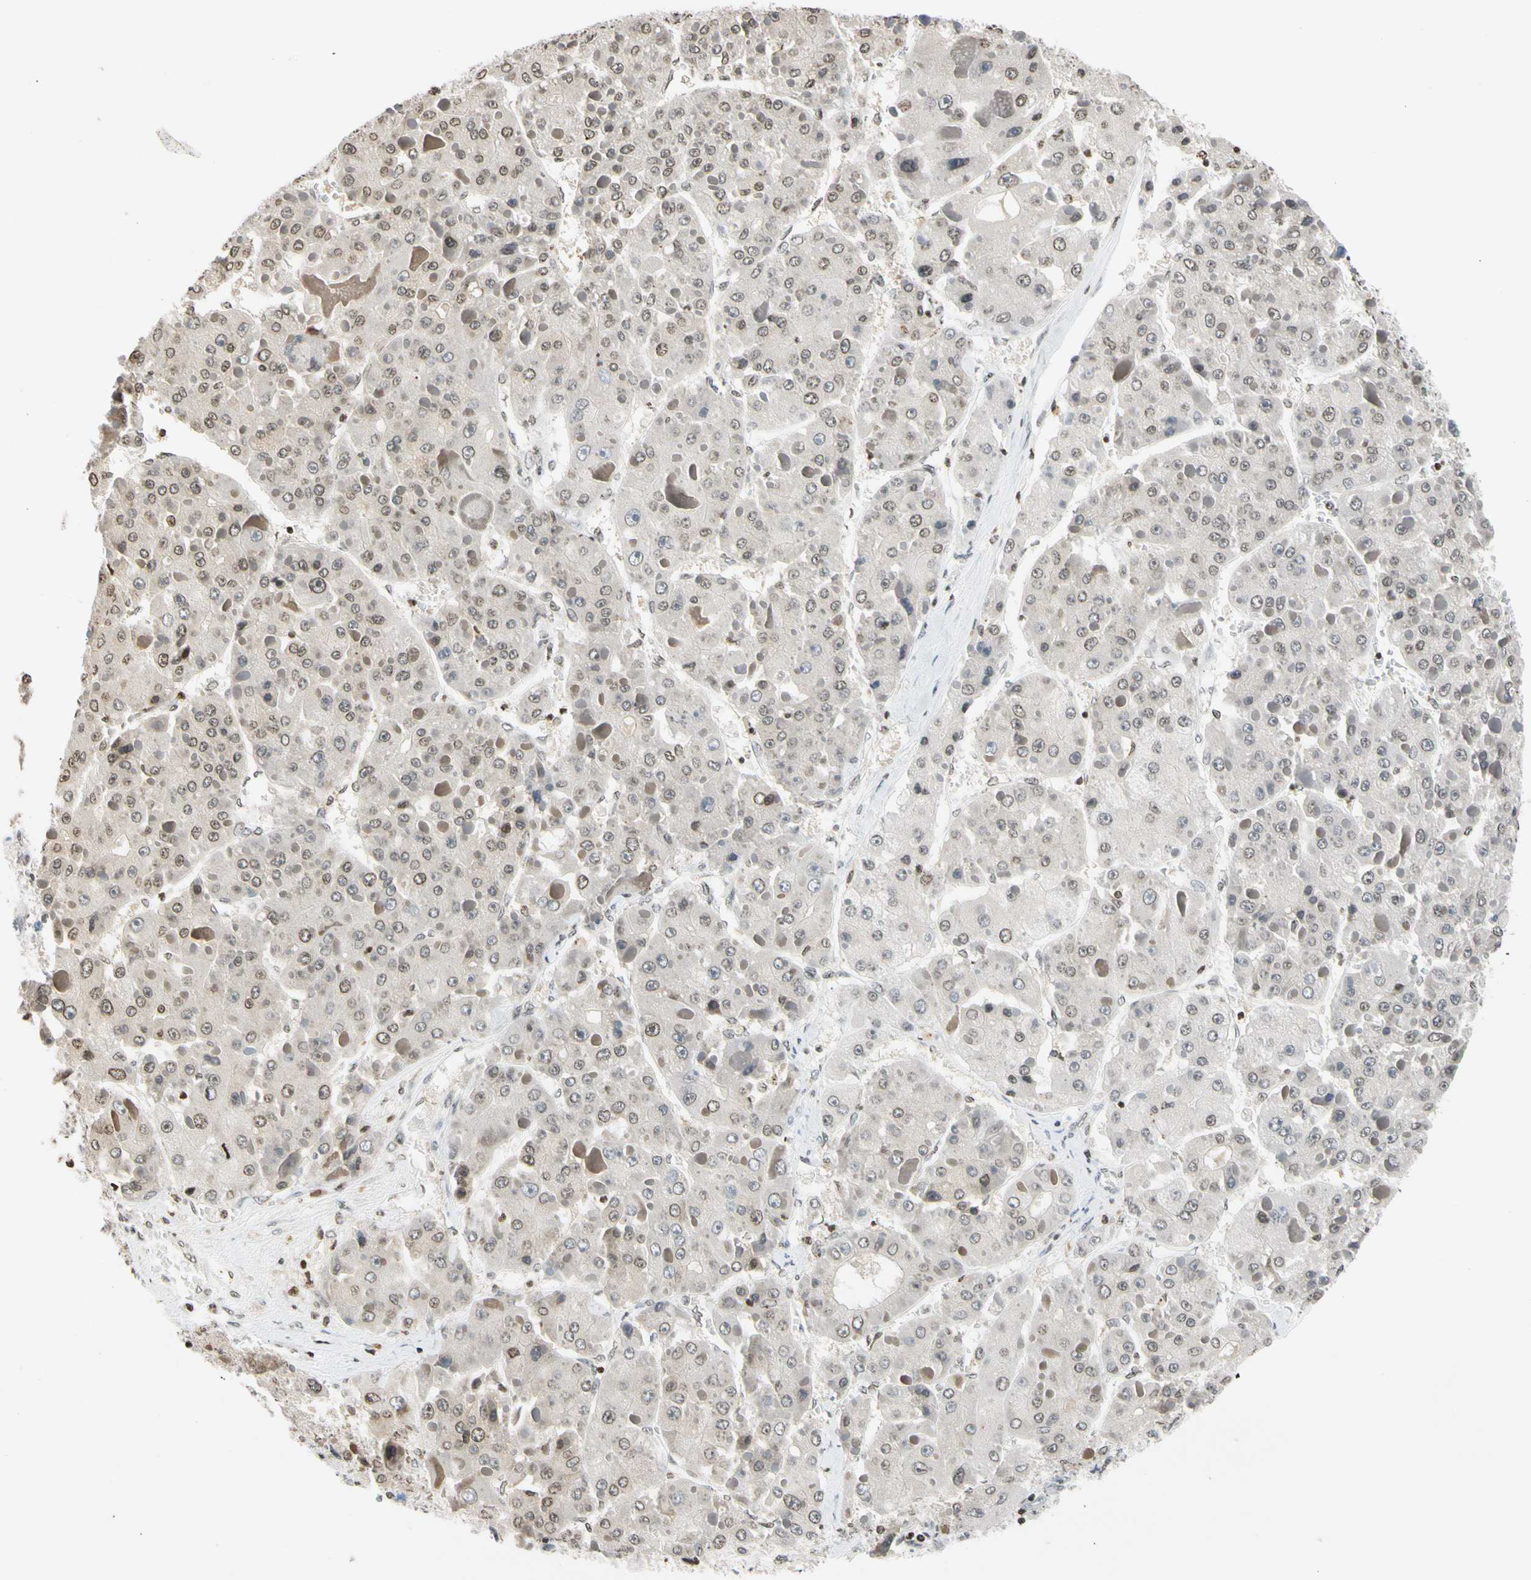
{"staining": {"intensity": "weak", "quantity": "<25%", "location": "nuclear"}, "tissue": "liver cancer", "cell_type": "Tumor cells", "image_type": "cancer", "snomed": [{"axis": "morphology", "description": "Carcinoma, Hepatocellular, NOS"}, {"axis": "topography", "description": "Liver"}], "caption": "Immunohistochemistry (IHC) image of human liver cancer (hepatocellular carcinoma) stained for a protein (brown), which reveals no expression in tumor cells.", "gene": "GPX4", "patient": {"sex": "female", "age": 73}}